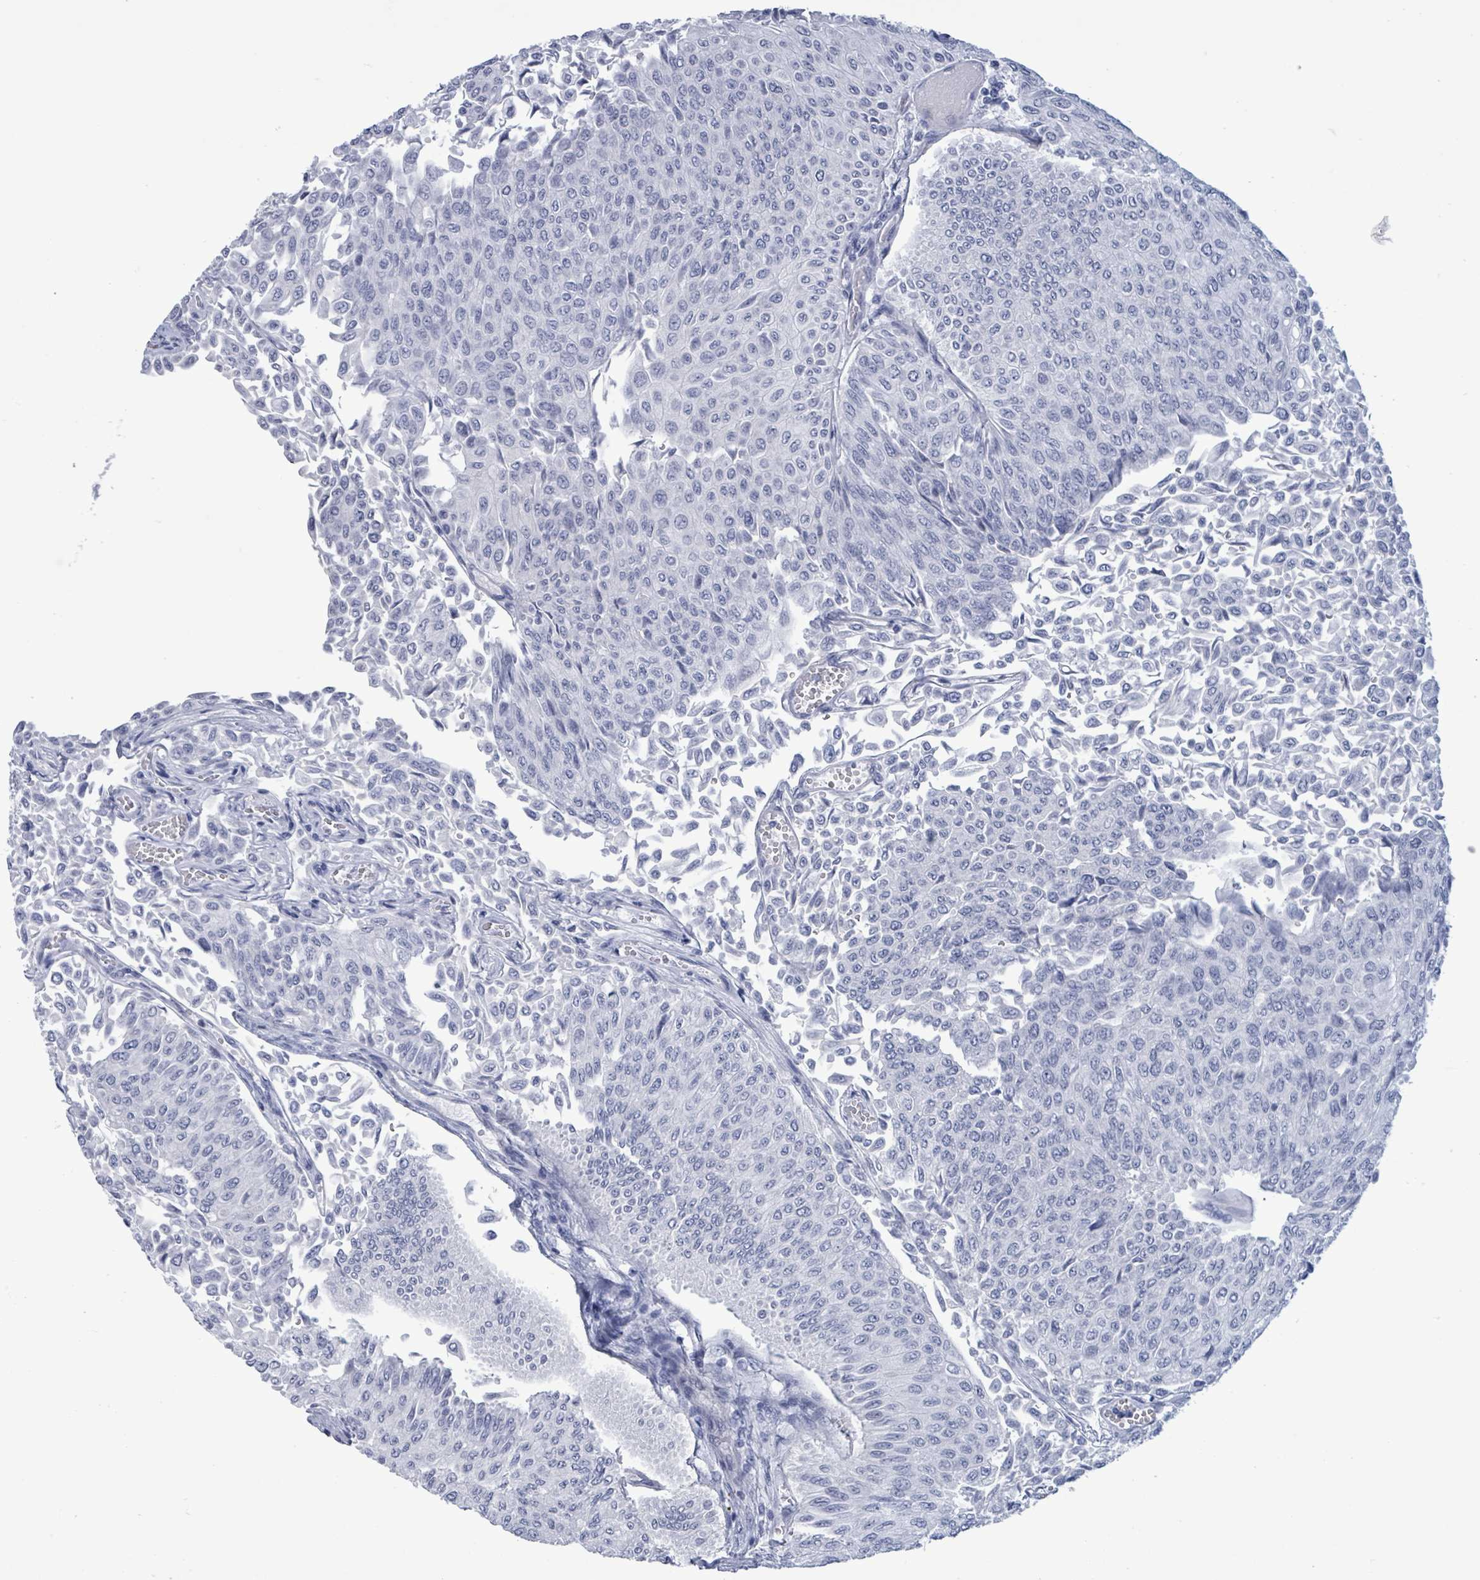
{"staining": {"intensity": "negative", "quantity": "none", "location": "none"}, "tissue": "urothelial cancer", "cell_type": "Tumor cells", "image_type": "cancer", "snomed": [{"axis": "morphology", "description": "Urothelial carcinoma, NOS"}, {"axis": "topography", "description": "Urinary bladder"}], "caption": "A micrograph of transitional cell carcinoma stained for a protein displays no brown staining in tumor cells.", "gene": "NKX2-1", "patient": {"sex": "male", "age": 59}}